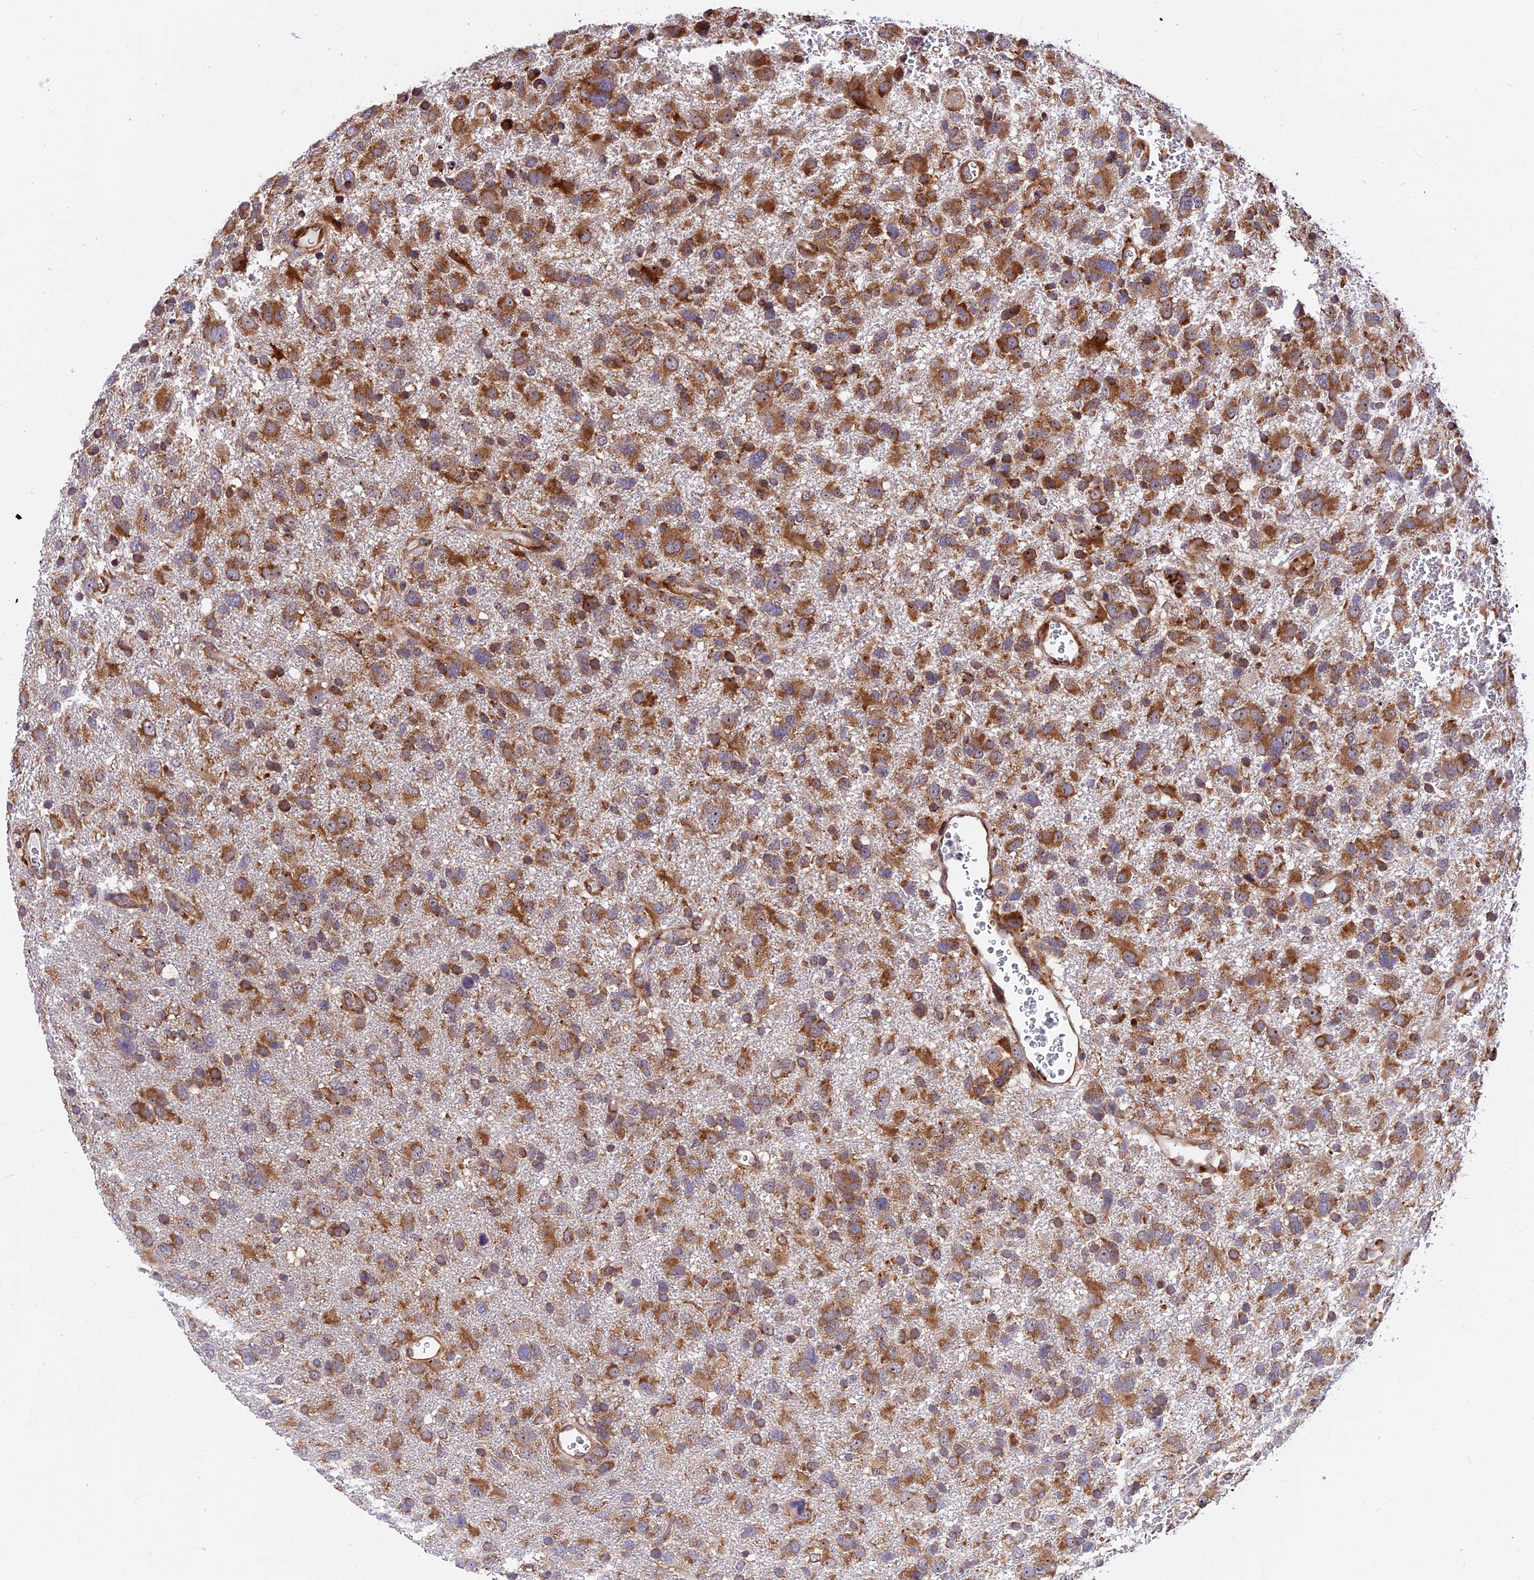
{"staining": {"intensity": "strong", "quantity": "25%-75%", "location": "cytoplasmic/membranous"}, "tissue": "glioma", "cell_type": "Tumor cells", "image_type": "cancer", "snomed": [{"axis": "morphology", "description": "Glioma, malignant, High grade"}, {"axis": "topography", "description": "Brain"}], "caption": "A high-resolution photomicrograph shows IHC staining of glioma, which demonstrates strong cytoplasmic/membranous expression in approximately 25%-75% of tumor cells.", "gene": "GNPTAB", "patient": {"sex": "male", "age": 61}}